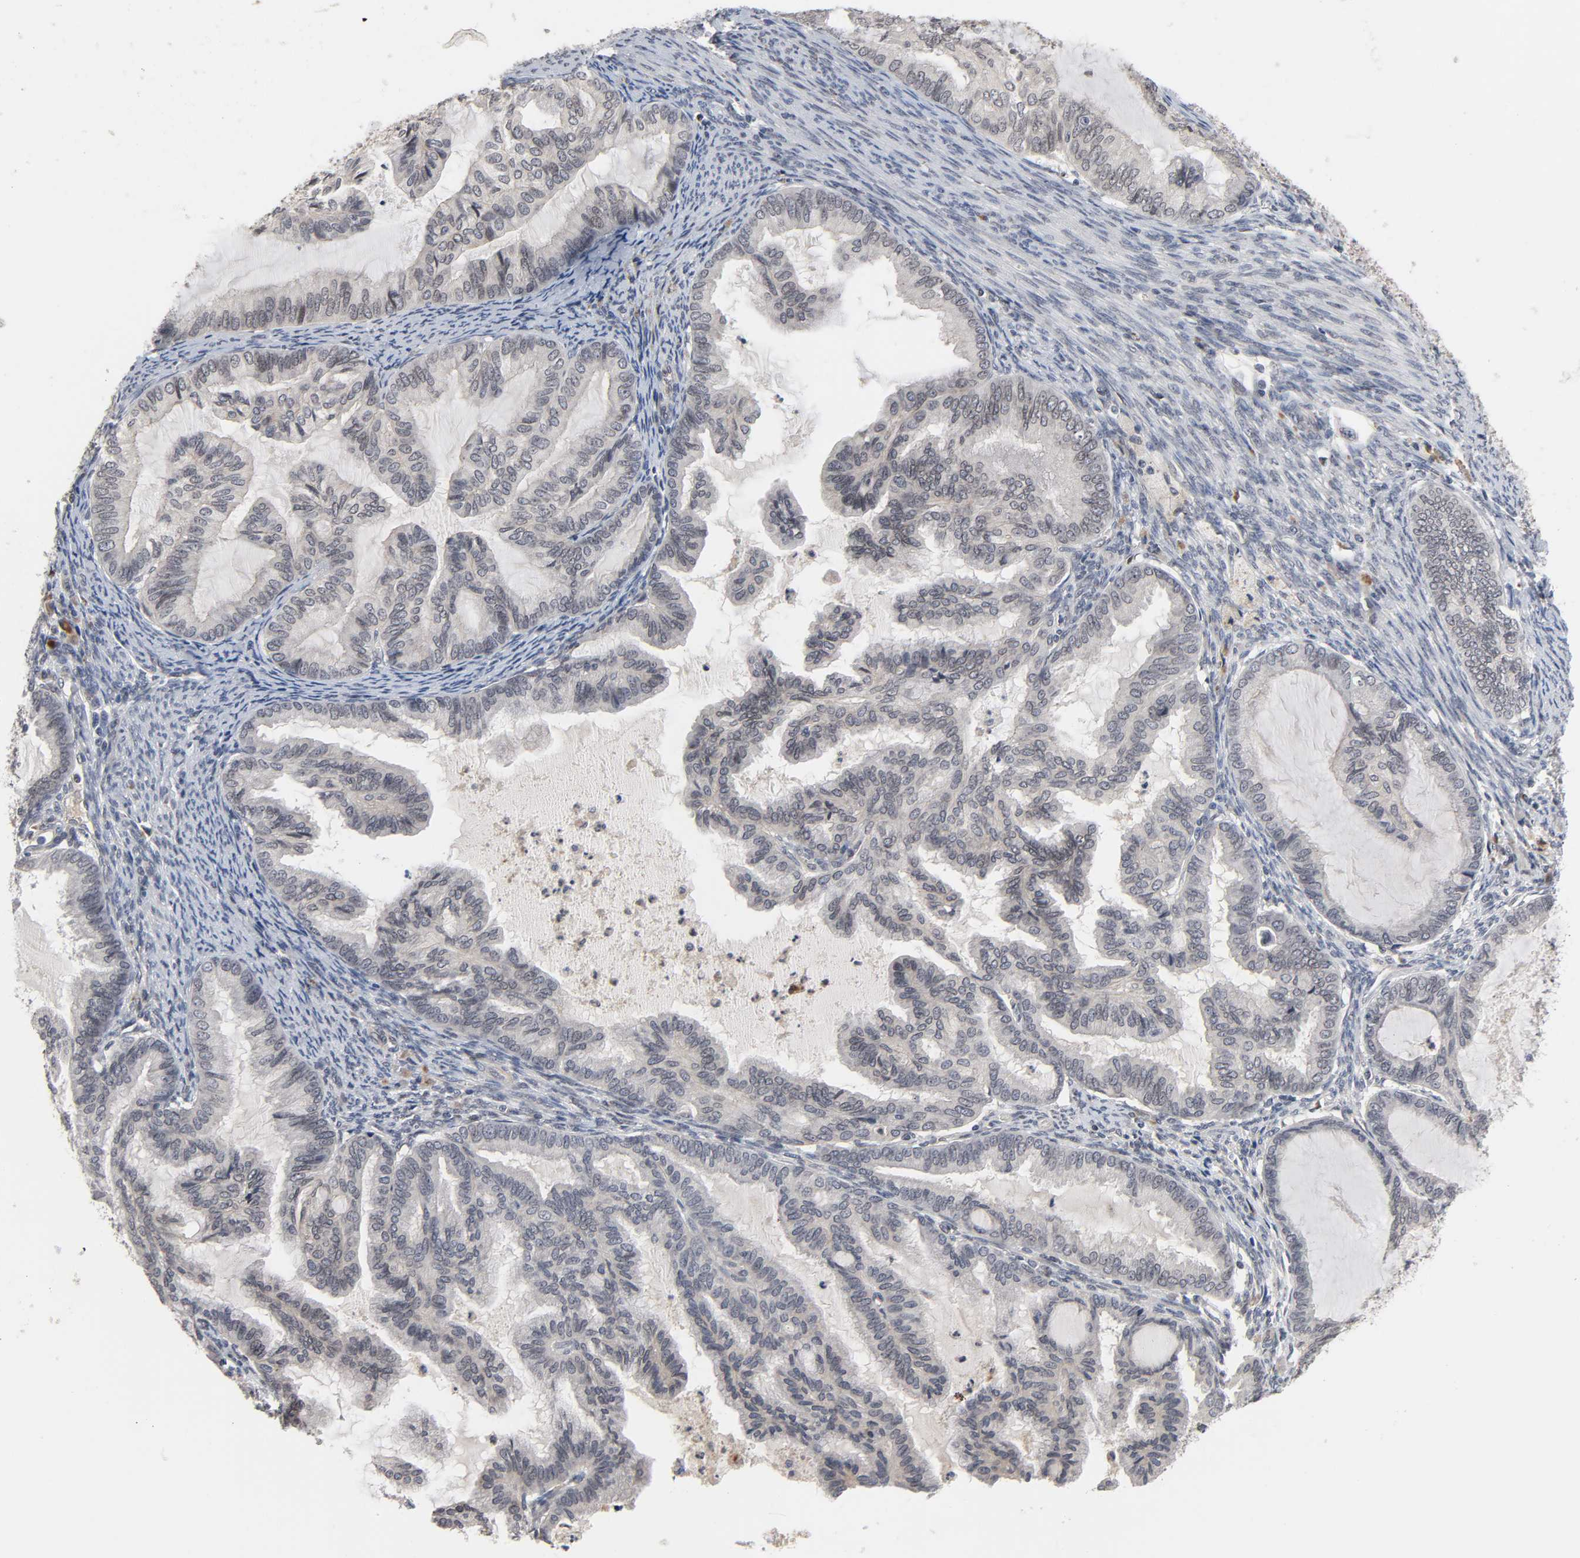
{"staining": {"intensity": "weak", "quantity": "<25%", "location": "cytoplasmic/membranous"}, "tissue": "cervical cancer", "cell_type": "Tumor cells", "image_type": "cancer", "snomed": [{"axis": "morphology", "description": "Normal tissue, NOS"}, {"axis": "morphology", "description": "Adenocarcinoma, NOS"}, {"axis": "topography", "description": "Cervix"}, {"axis": "topography", "description": "Endometrium"}], "caption": "Tumor cells are negative for brown protein staining in cervical adenocarcinoma.", "gene": "CCDC175", "patient": {"sex": "female", "age": 86}}